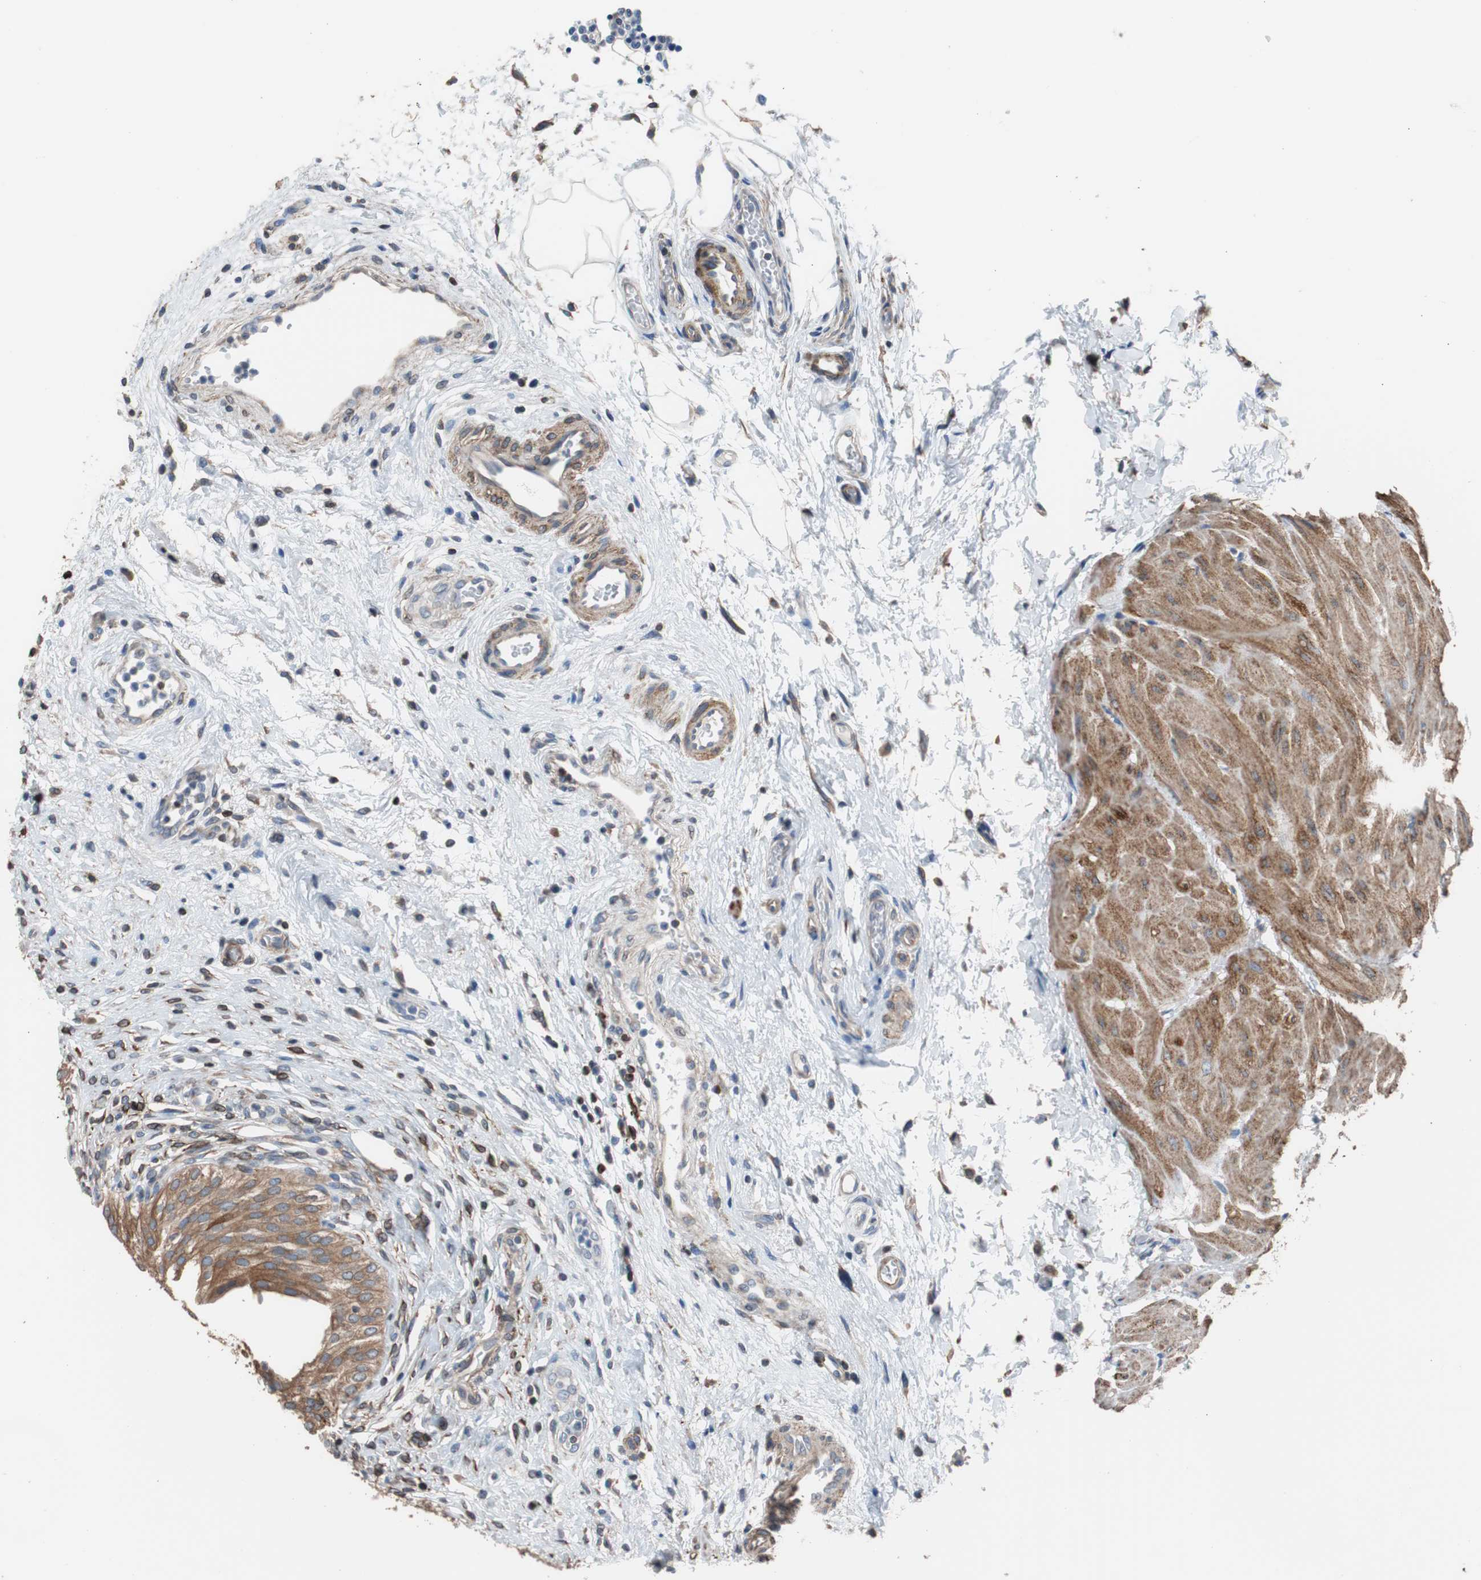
{"staining": {"intensity": "moderate", "quantity": ">75%", "location": "cytoplasmic/membranous"}, "tissue": "urinary bladder", "cell_type": "Urothelial cells", "image_type": "normal", "snomed": [{"axis": "morphology", "description": "Normal tissue, NOS"}, {"axis": "morphology", "description": "Urothelial carcinoma, High grade"}, {"axis": "topography", "description": "Urinary bladder"}], "caption": "The histopathology image reveals staining of benign urinary bladder, revealing moderate cytoplasmic/membranous protein expression (brown color) within urothelial cells.", "gene": "PBXIP1", "patient": {"sex": "male", "age": 46}}